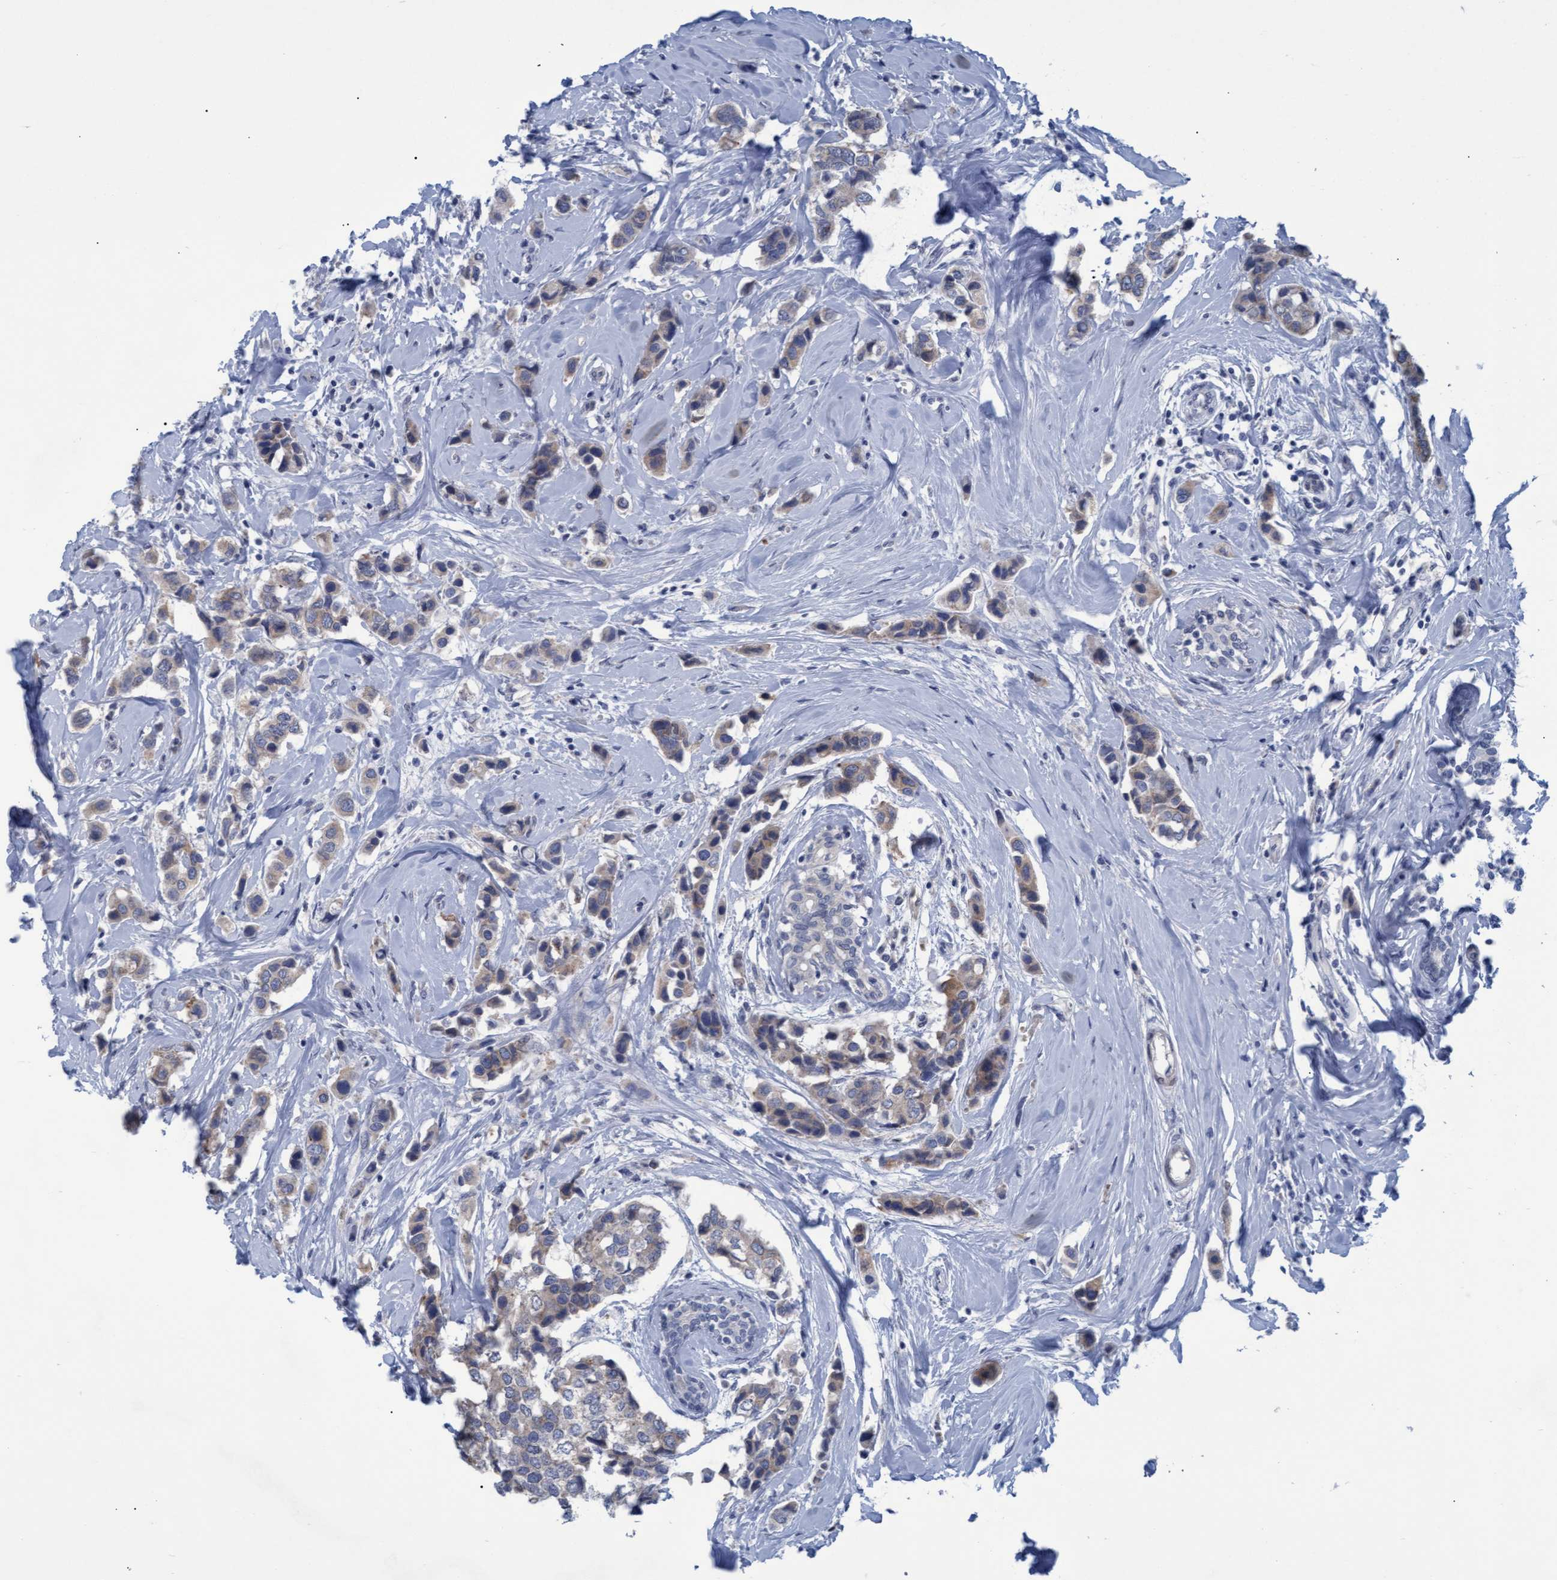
{"staining": {"intensity": "weak", "quantity": "25%-75%", "location": "cytoplasmic/membranous"}, "tissue": "breast cancer", "cell_type": "Tumor cells", "image_type": "cancer", "snomed": [{"axis": "morphology", "description": "Normal tissue, NOS"}, {"axis": "morphology", "description": "Duct carcinoma"}, {"axis": "topography", "description": "Breast"}], "caption": "Invasive ductal carcinoma (breast) was stained to show a protein in brown. There is low levels of weak cytoplasmic/membranous expression in approximately 25%-75% of tumor cells.", "gene": "SSTR3", "patient": {"sex": "female", "age": 50}}